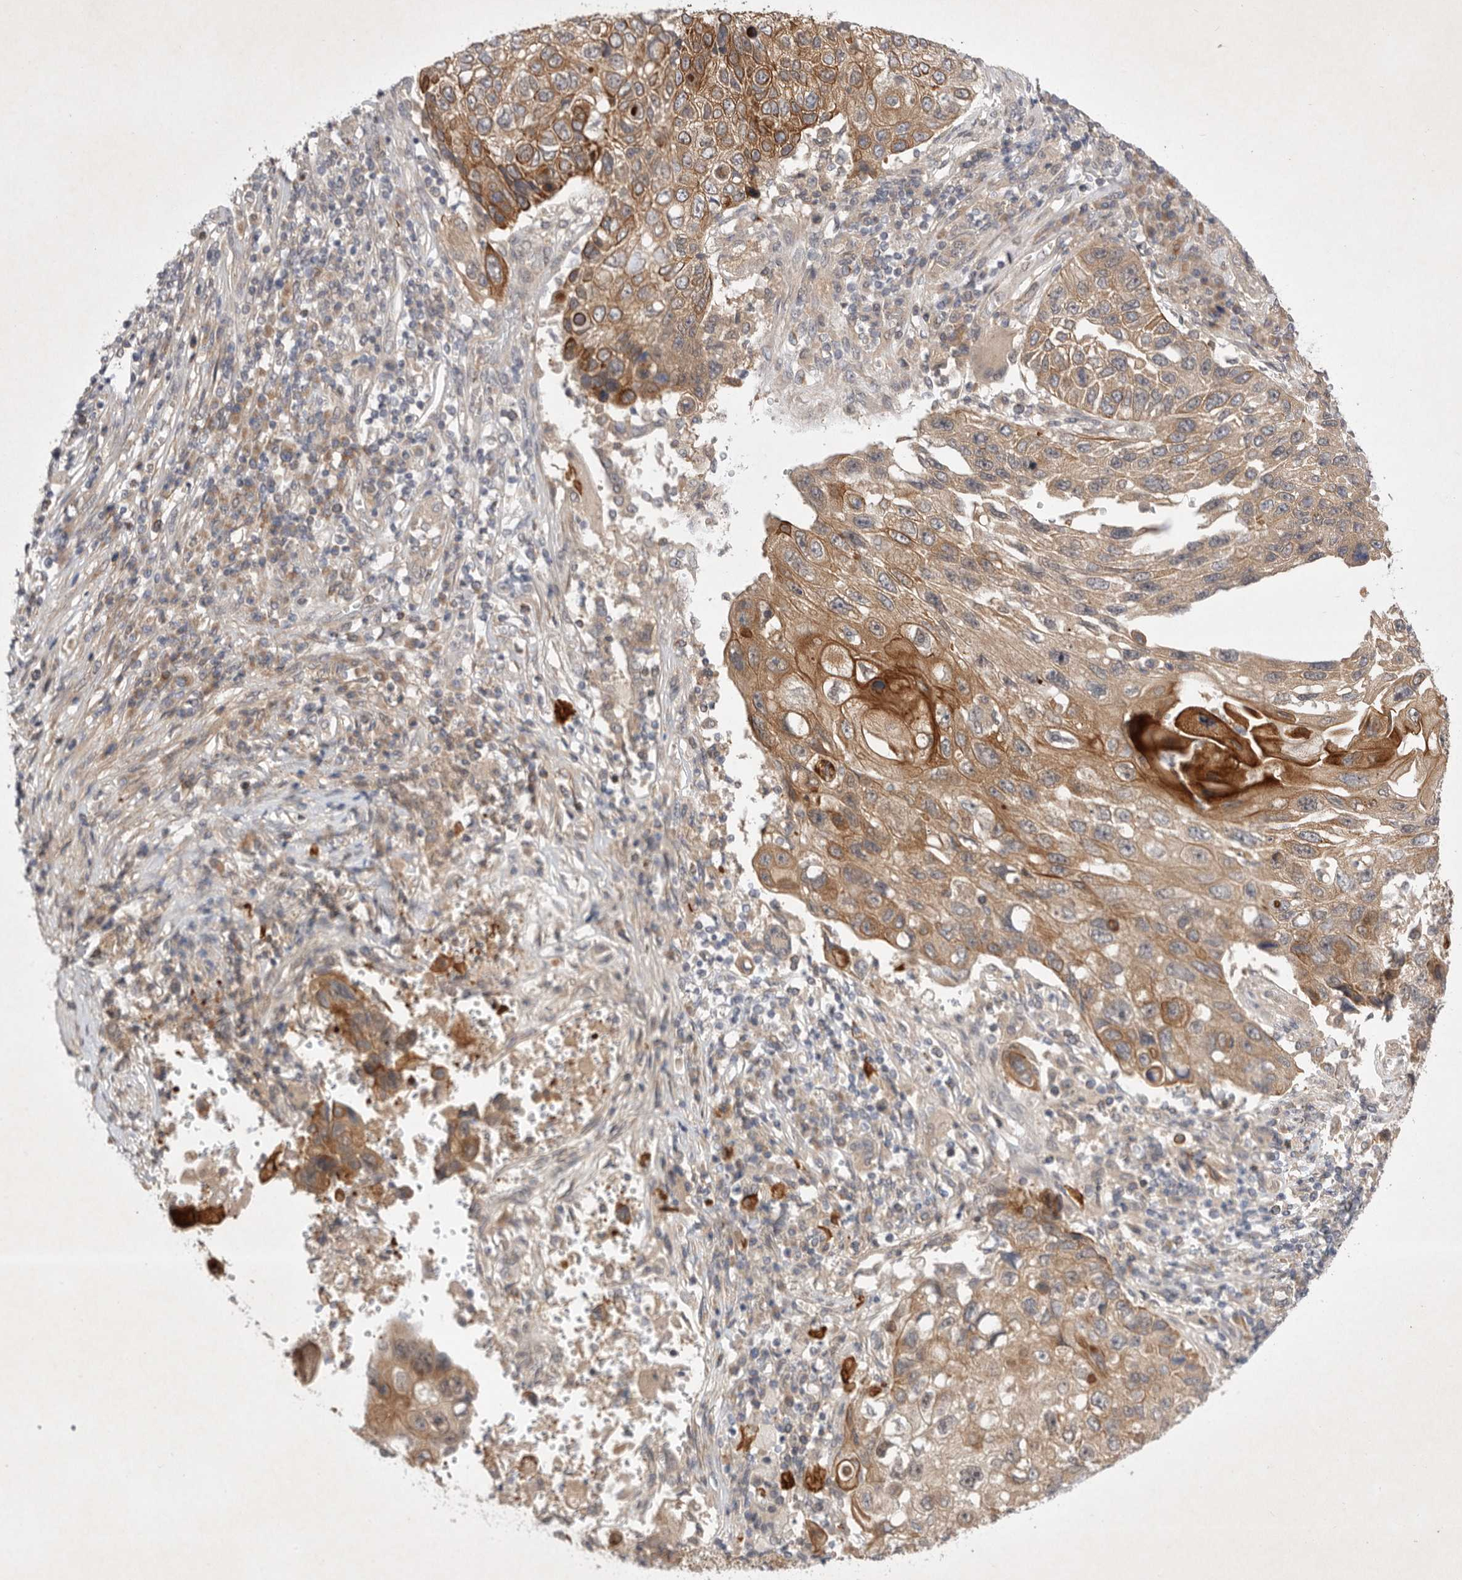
{"staining": {"intensity": "moderate", "quantity": ">75%", "location": "cytoplasmic/membranous"}, "tissue": "lung cancer", "cell_type": "Tumor cells", "image_type": "cancer", "snomed": [{"axis": "morphology", "description": "Squamous cell carcinoma, NOS"}, {"axis": "topography", "description": "Lung"}], "caption": "About >75% of tumor cells in human lung cancer exhibit moderate cytoplasmic/membranous protein staining as visualized by brown immunohistochemical staining.", "gene": "PTPDC1", "patient": {"sex": "male", "age": 61}}